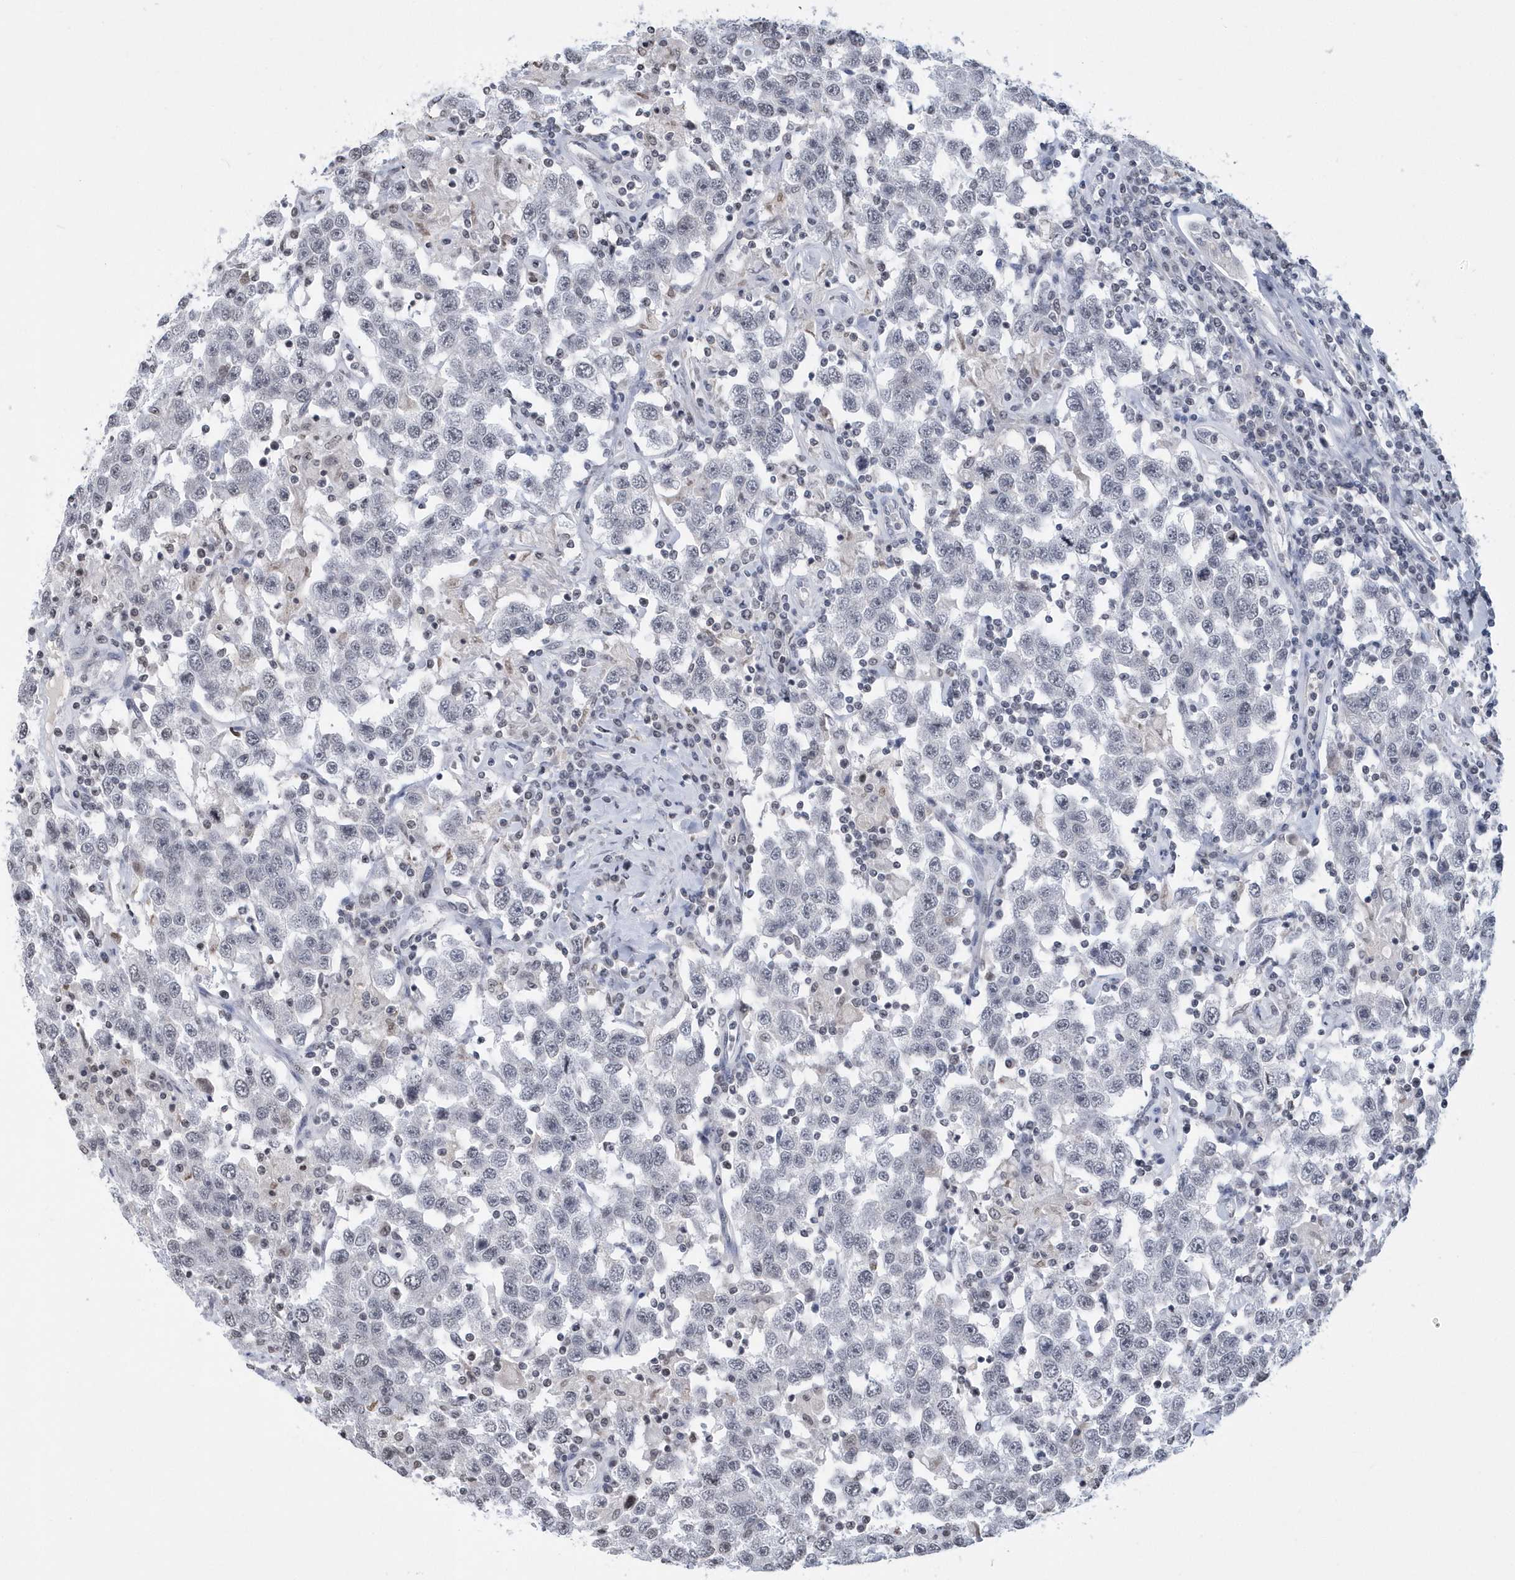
{"staining": {"intensity": "negative", "quantity": "none", "location": "none"}, "tissue": "testis cancer", "cell_type": "Tumor cells", "image_type": "cancer", "snomed": [{"axis": "morphology", "description": "Seminoma, NOS"}, {"axis": "topography", "description": "Testis"}], "caption": "Tumor cells are negative for brown protein staining in testis cancer.", "gene": "VWA5B2", "patient": {"sex": "male", "age": 41}}